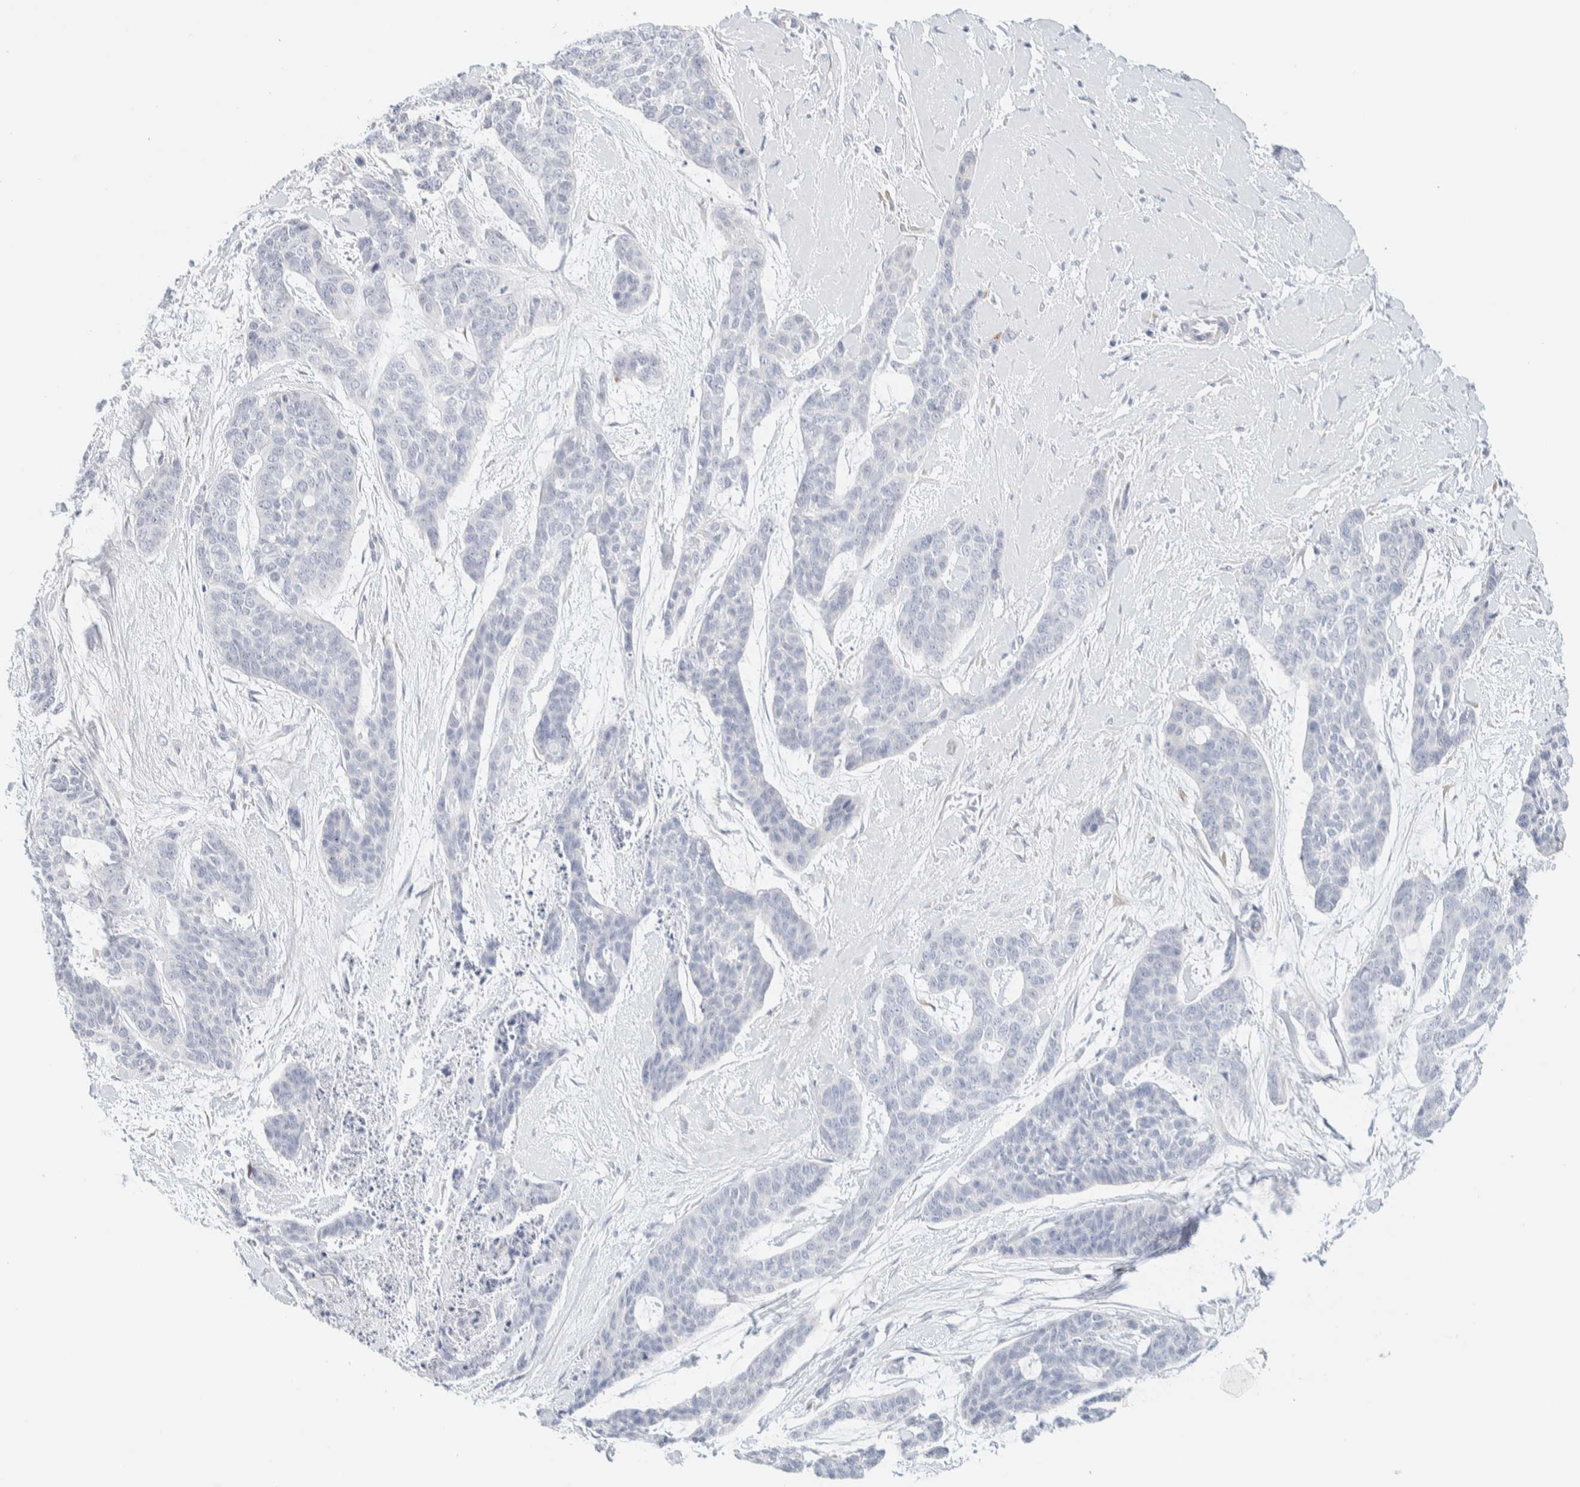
{"staining": {"intensity": "negative", "quantity": "none", "location": "none"}, "tissue": "skin cancer", "cell_type": "Tumor cells", "image_type": "cancer", "snomed": [{"axis": "morphology", "description": "Basal cell carcinoma"}, {"axis": "topography", "description": "Skin"}], "caption": "A high-resolution photomicrograph shows immunohistochemistry staining of skin basal cell carcinoma, which exhibits no significant positivity in tumor cells.", "gene": "ATCAY", "patient": {"sex": "female", "age": 64}}